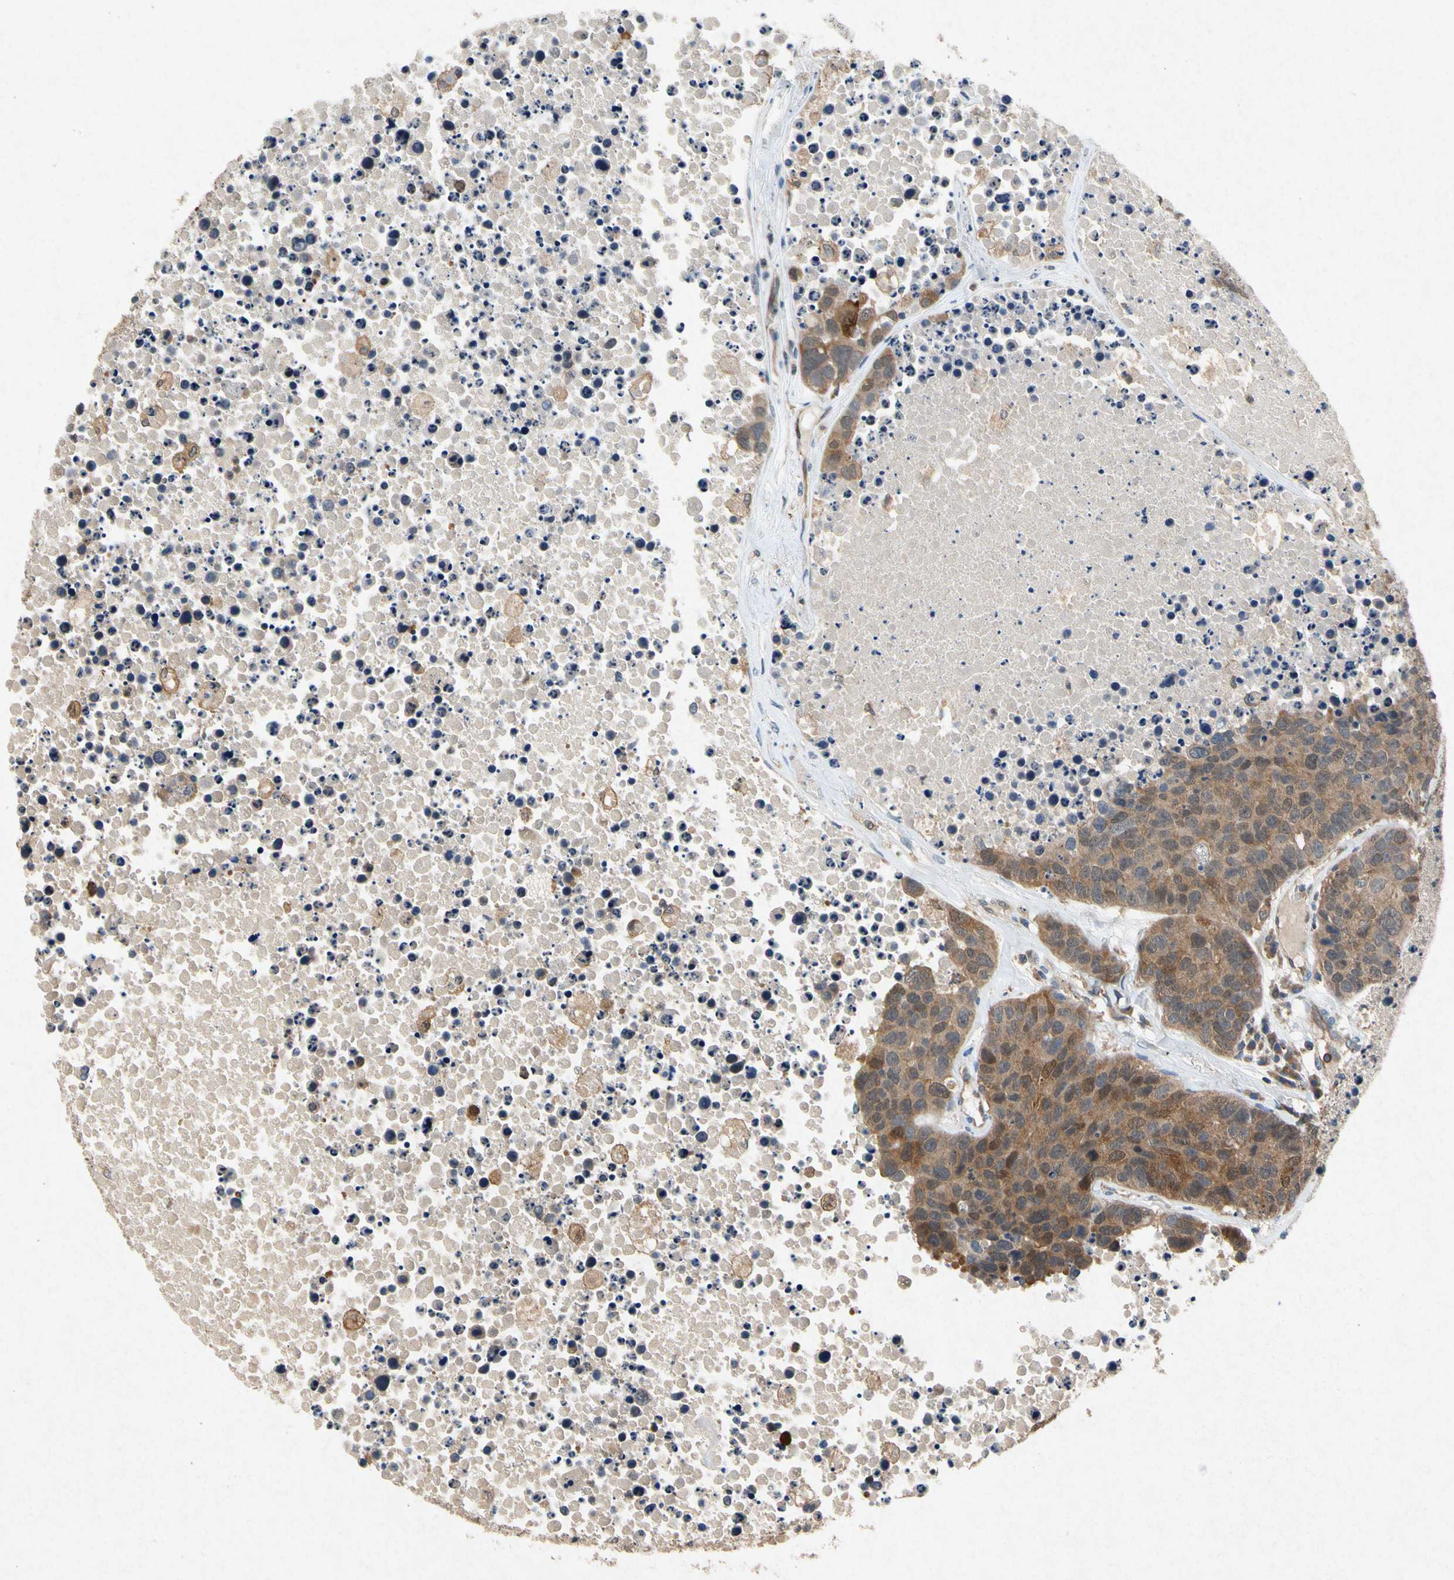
{"staining": {"intensity": "moderate", "quantity": ">75%", "location": "cytoplasmic/membranous"}, "tissue": "carcinoid", "cell_type": "Tumor cells", "image_type": "cancer", "snomed": [{"axis": "morphology", "description": "Carcinoid, malignant, NOS"}, {"axis": "topography", "description": "Lung"}], "caption": "DAB immunohistochemical staining of carcinoid (malignant) reveals moderate cytoplasmic/membranous protein staining in about >75% of tumor cells. (DAB IHC, brown staining for protein, blue staining for nuclei).", "gene": "RPS6KA1", "patient": {"sex": "male", "age": 60}}